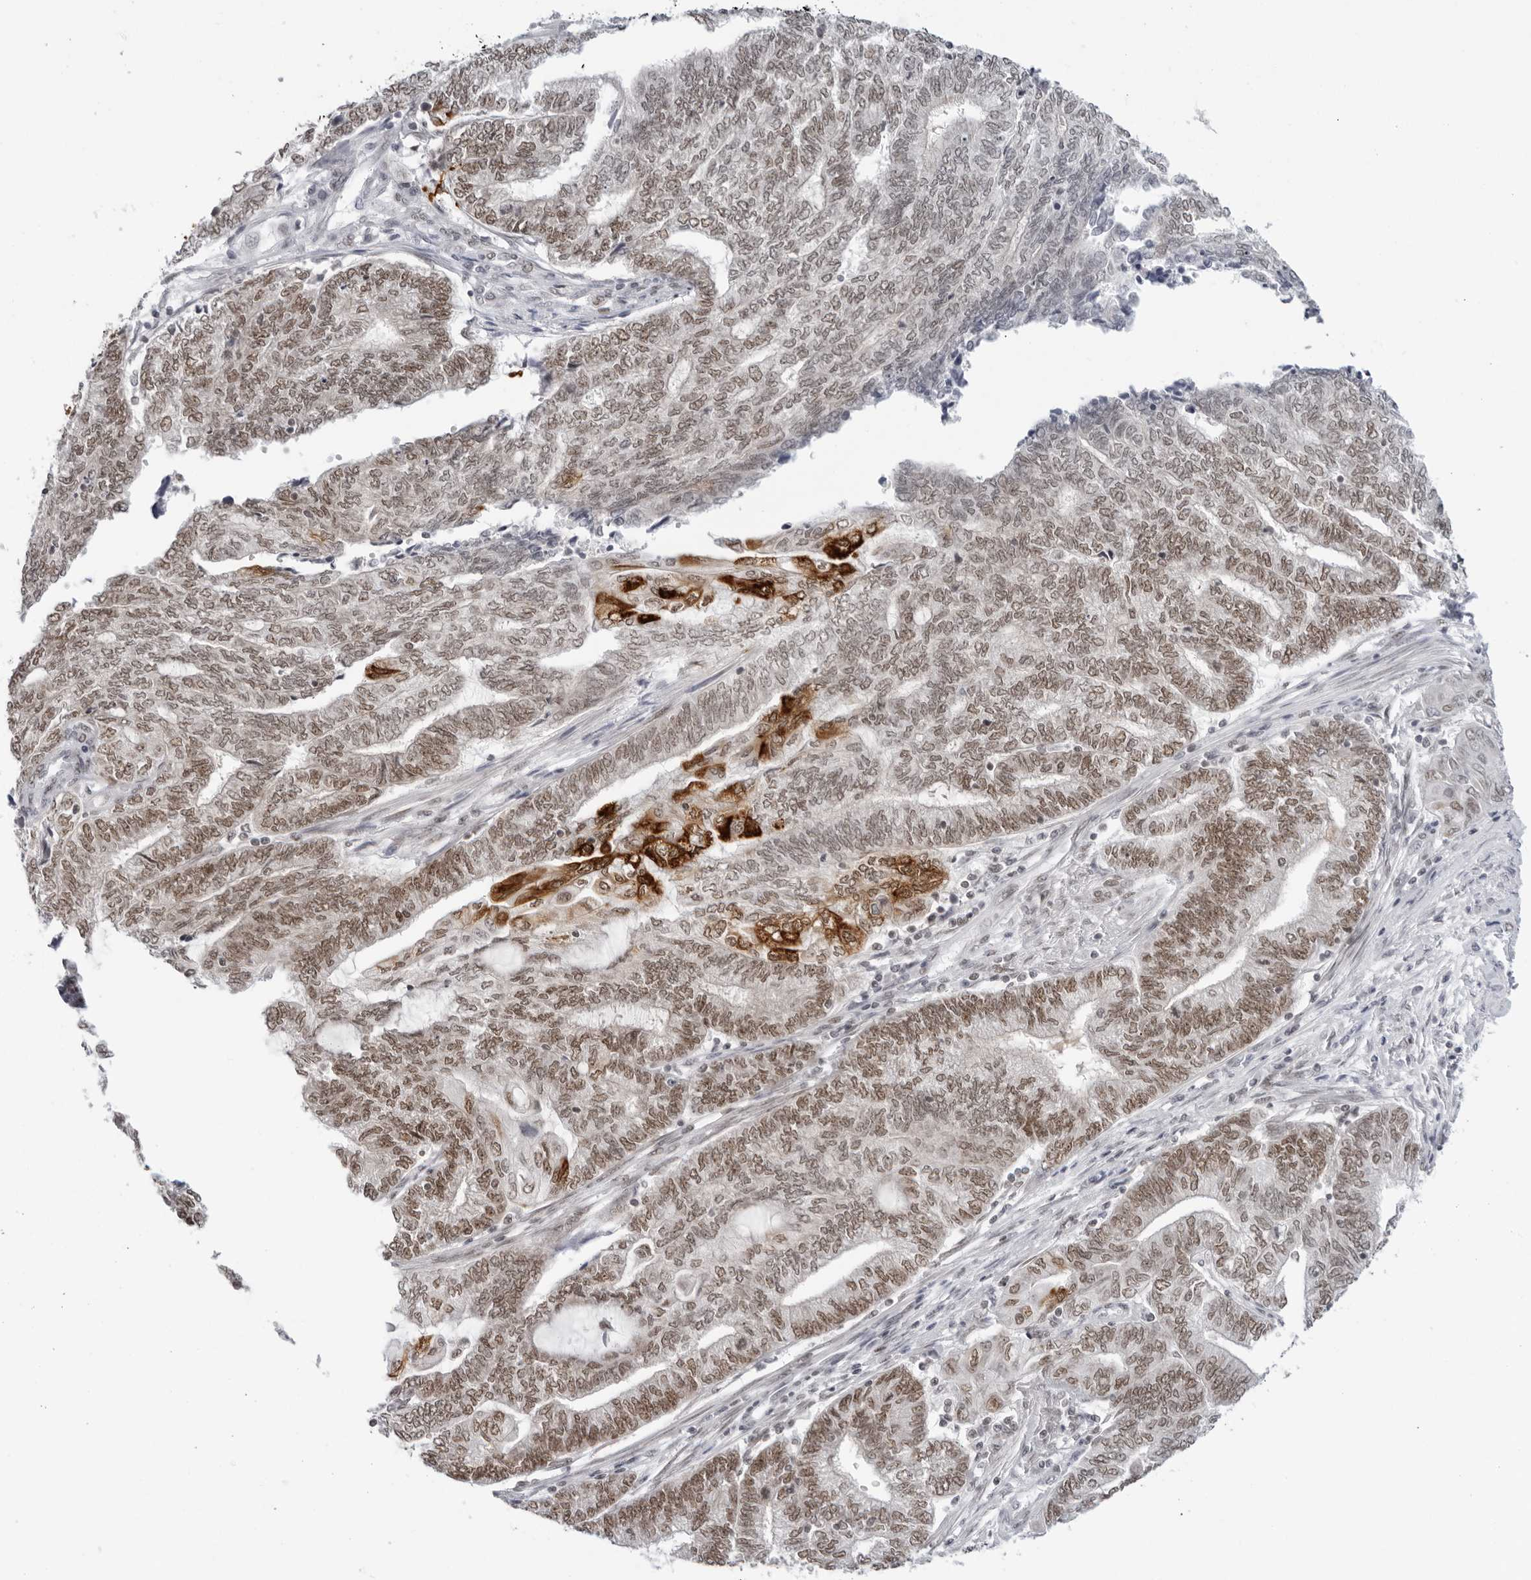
{"staining": {"intensity": "moderate", "quantity": ">75%", "location": "nuclear"}, "tissue": "endometrial cancer", "cell_type": "Tumor cells", "image_type": "cancer", "snomed": [{"axis": "morphology", "description": "Adenocarcinoma, NOS"}, {"axis": "topography", "description": "Uterus"}, {"axis": "topography", "description": "Endometrium"}], "caption": "High-magnification brightfield microscopy of endometrial adenocarcinoma stained with DAB (brown) and counterstained with hematoxylin (blue). tumor cells exhibit moderate nuclear expression is present in approximately>75% of cells. (IHC, brightfield microscopy, high magnification).", "gene": "FOXK2", "patient": {"sex": "female", "age": 70}}